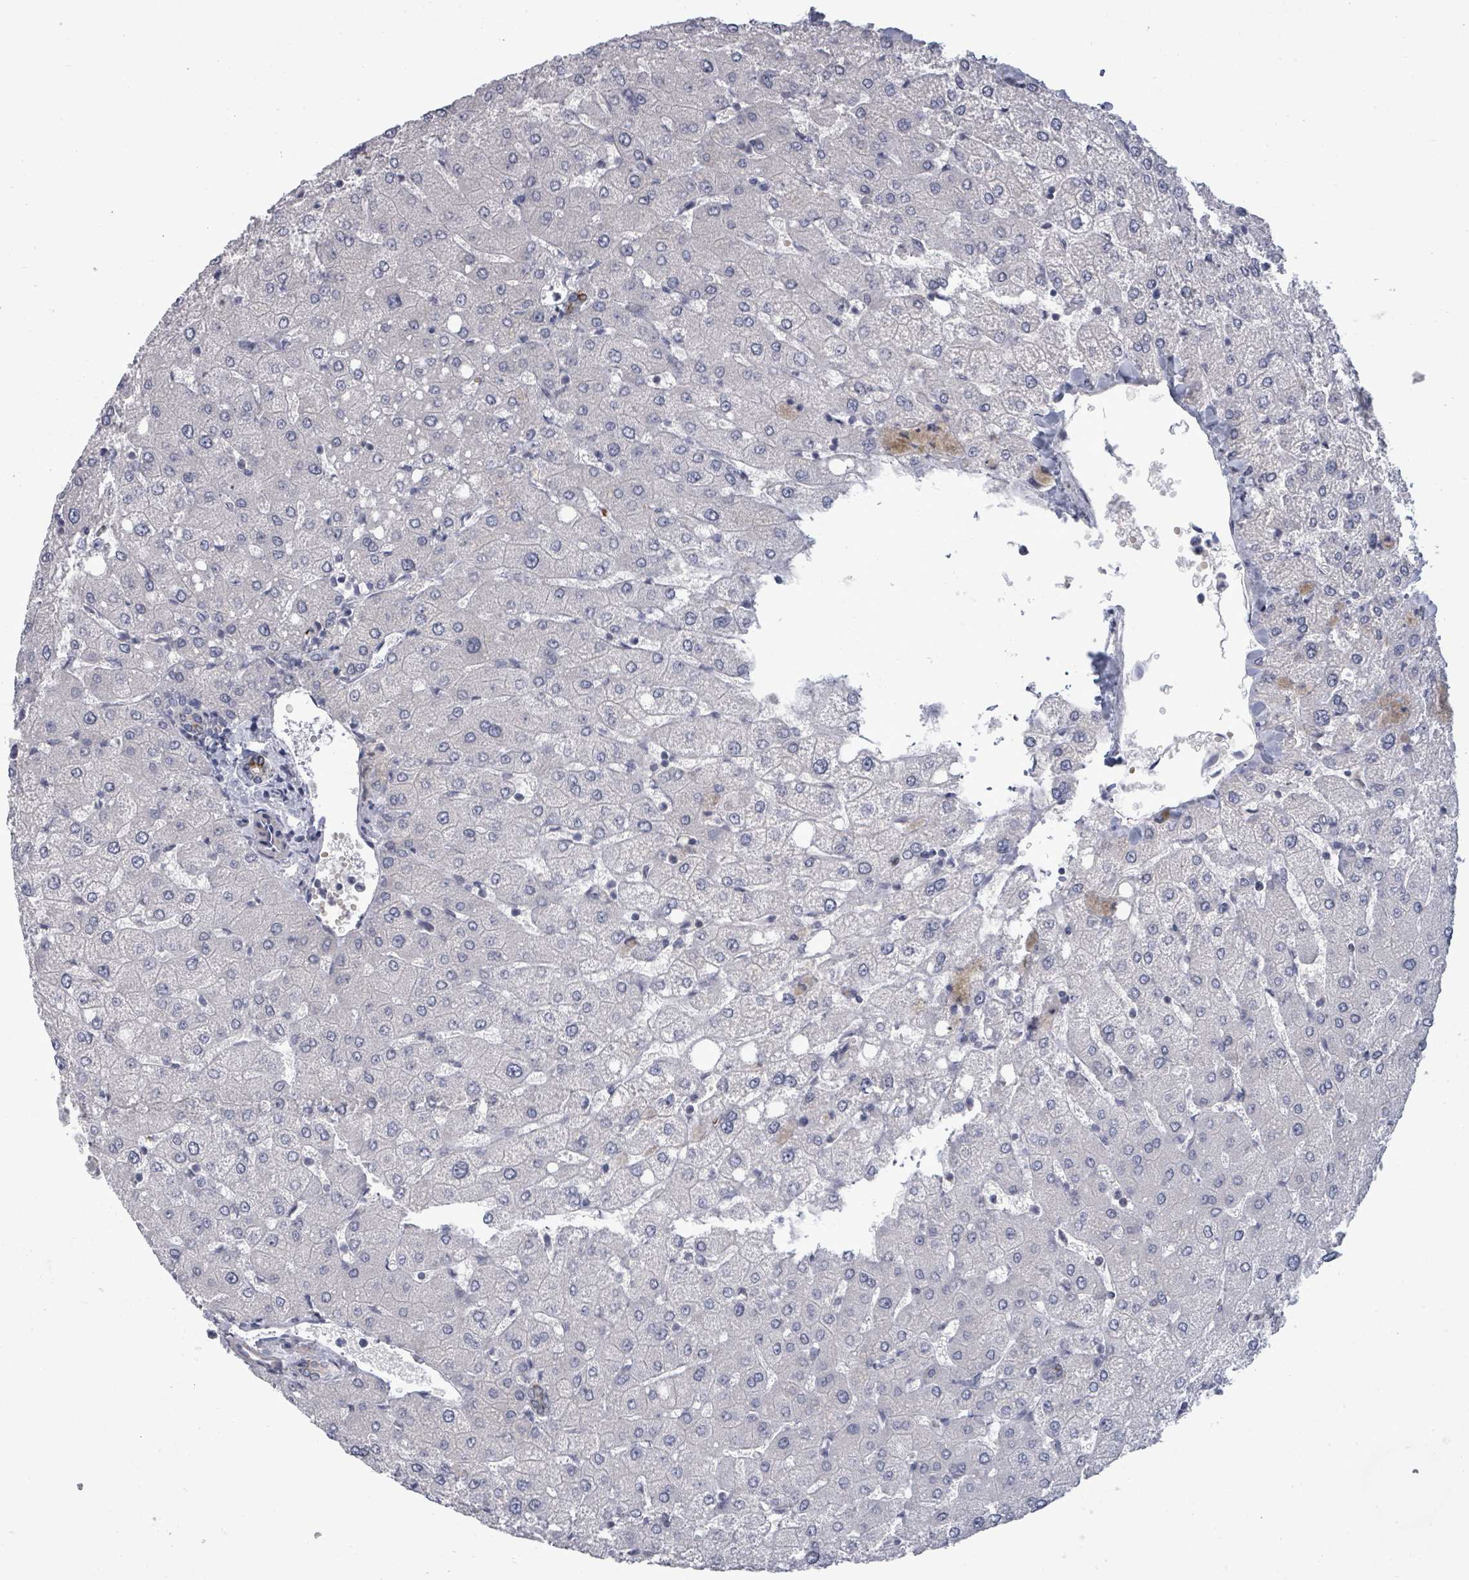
{"staining": {"intensity": "moderate", "quantity": "<25%", "location": "cytoplasmic/membranous"}, "tissue": "liver", "cell_type": "Cholangiocytes", "image_type": "normal", "snomed": [{"axis": "morphology", "description": "Normal tissue, NOS"}, {"axis": "topography", "description": "Liver"}], "caption": "Protein expression analysis of unremarkable human liver reveals moderate cytoplasmic/membranous positivity in about <25% of cholangiocytes.", "gene": "PTPN20", "patient": {"sex": "female", "age": 54}}